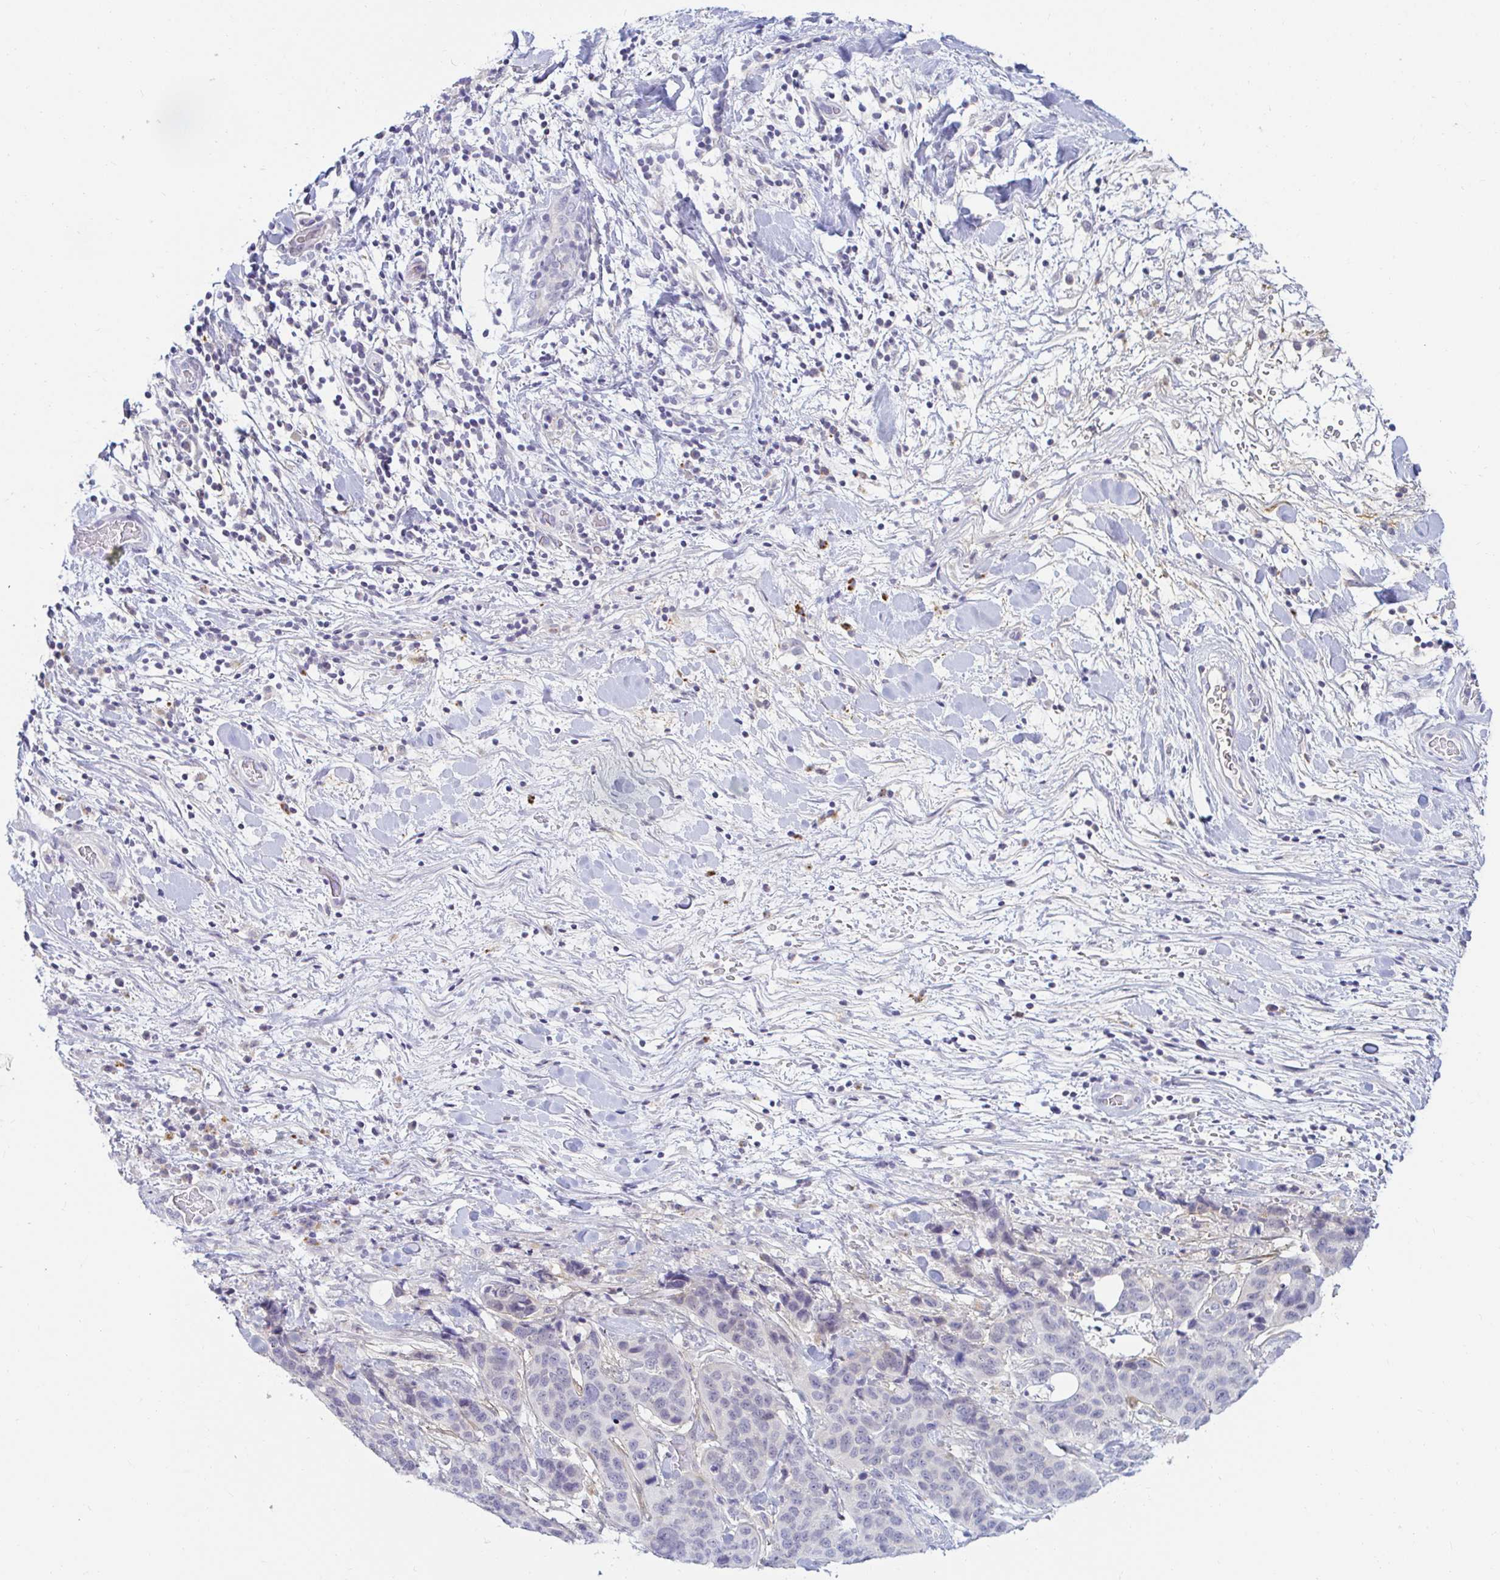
{"staining": {"intensity": "negative", "quantity": "none", "location": "none"}, "tissue": "lung cancer", "cell_type": "Tumor cells", "image_type": "cancer", "snomed": [{"axis": "morphology", "description": "Squamous cell carcinoma, NOS"}, {"axis": "topography", "description": "Lung"}], "caption": "DAB immunohistochemical staining of human lung squamous cell carcinoma exhibits no significant expression in tumor cells.", "gene": "OR51D1", "patient": {"sex": "male", "age": 62}}